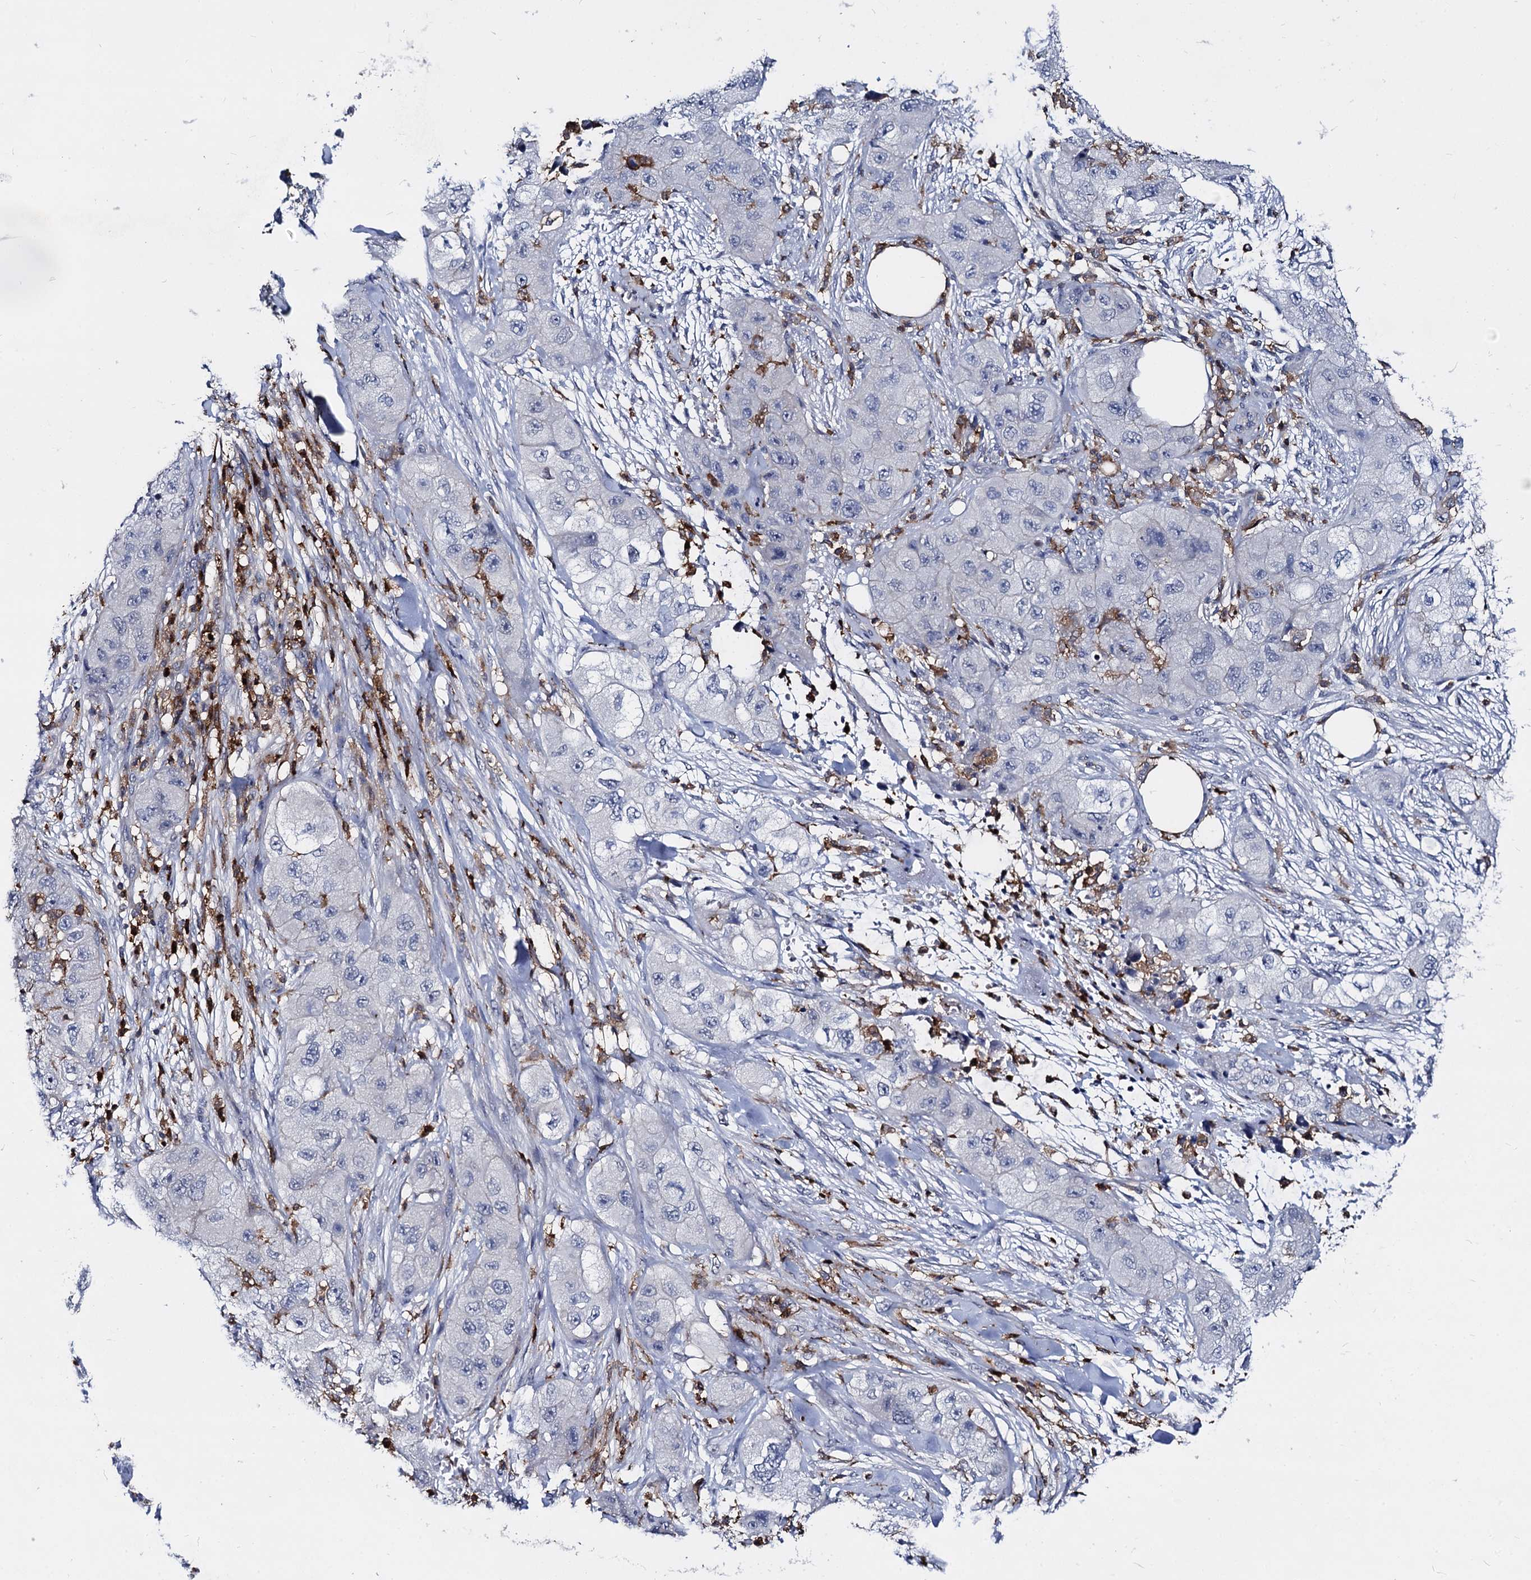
{"staining": {"intensity": "negative", "quantity": "none", "location": "none"}, "tissue": "skin cancer", "cell_type": "Tumor cells", "image_type": "cancer", "snomed": [{"axis": "morphology", "description": "Squamous cell carcinoma, NOS"}, {"axis": "topography", "description": "Skin"}, {"axis": "topography", "description": "Subcutis"}], "caption": "Skin cancer (squamous cell carcinoma) was stained to show a protein in brown. There is no significant staining in tumor cells. (Brightfield microscopy of DAB (3,3'-diaminobenzidine) immunohistochemistry (IHC) at high magnification).", "gene": "RHOG", "patient": {"sex": "male", "age": 73}}